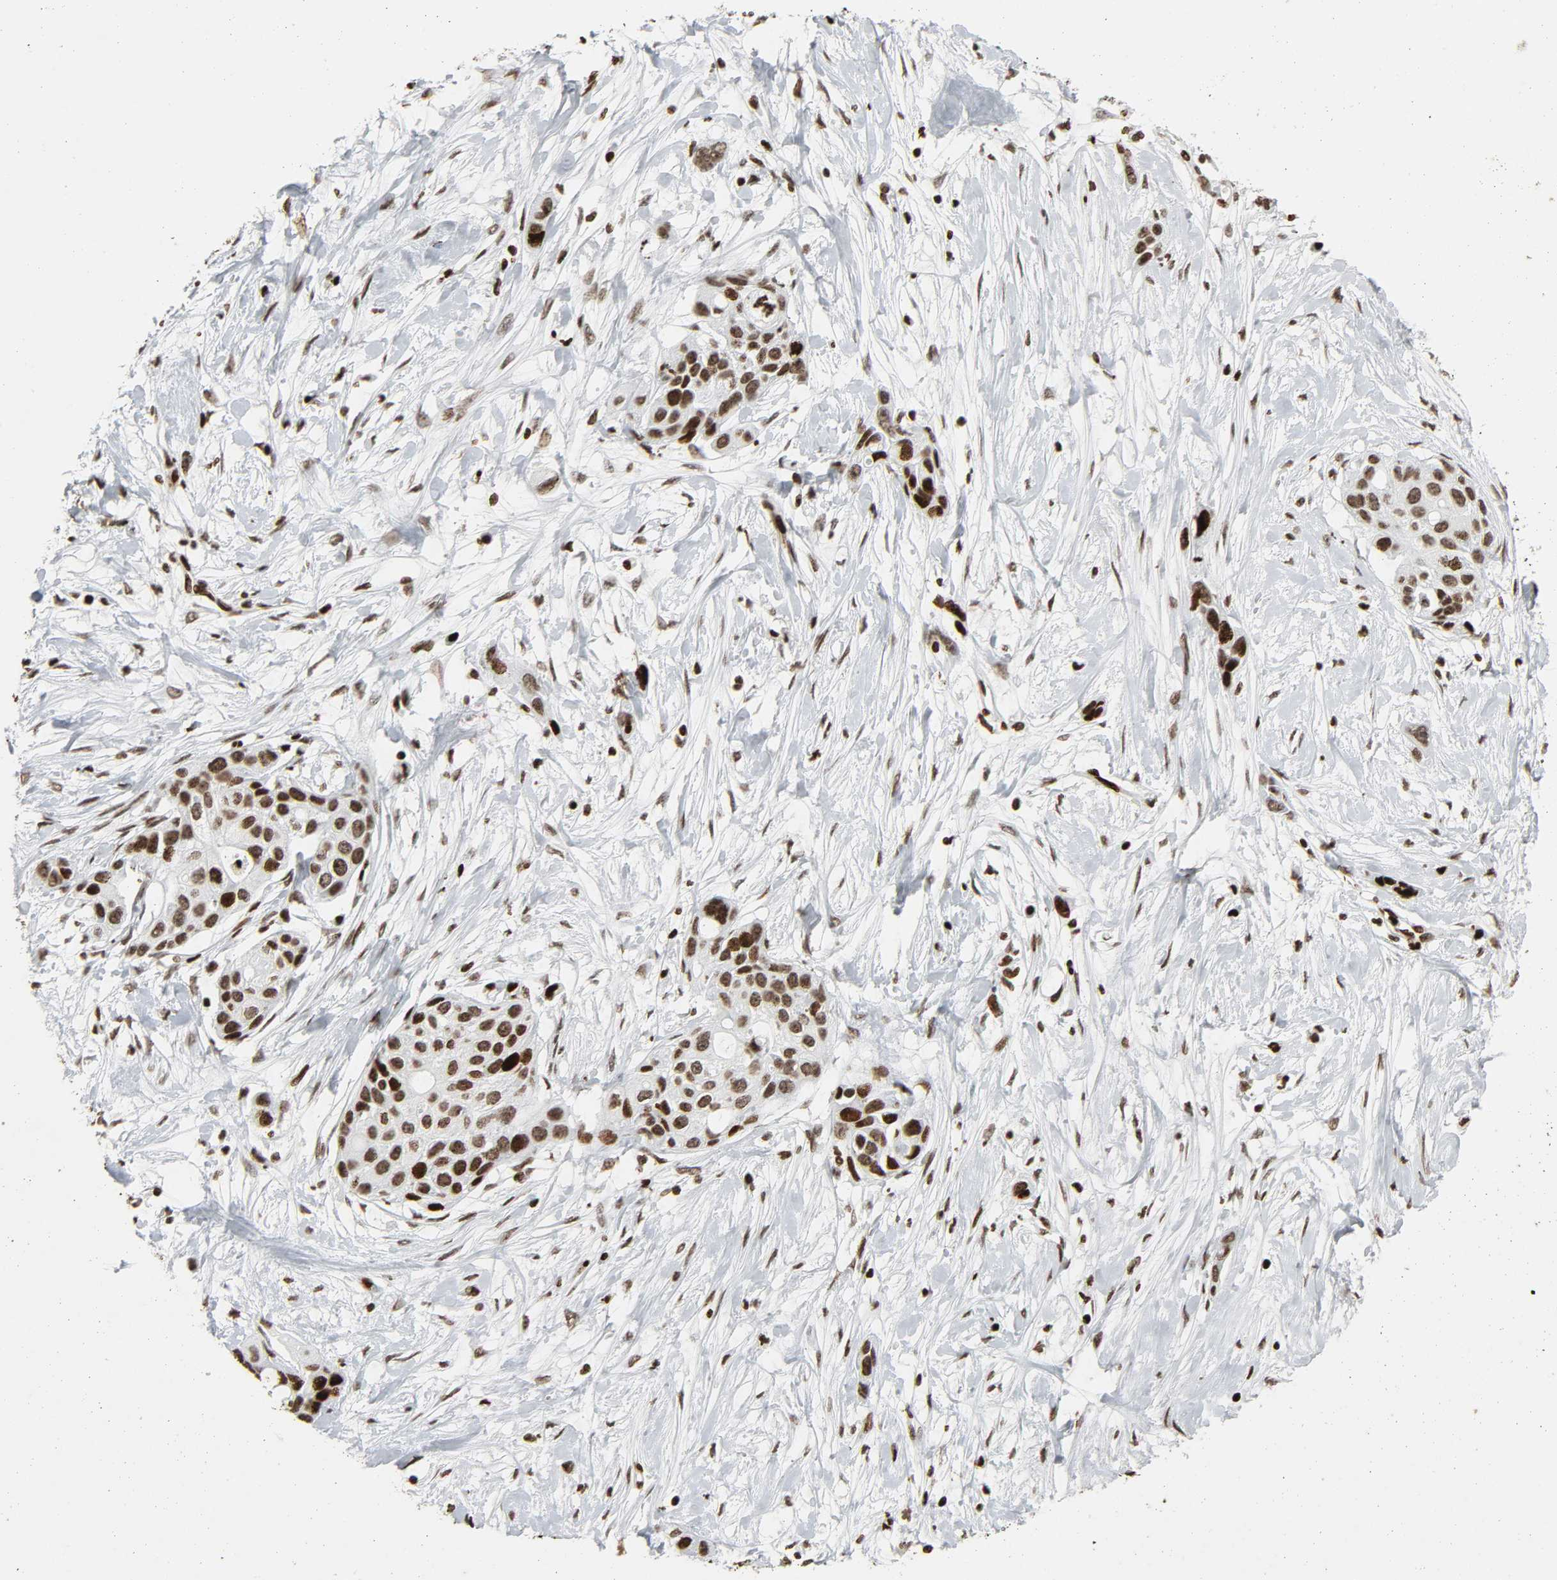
{"staining": {"intensity": "strong", "quantity": ">75%", "location": "nuclear"}, "tissue": "pancreatic cancer", "cell_type": "Tumor cells", "image_type": "cancer", "snomed": [{"axis": "morphology", "description": "Adenocarcinoma, NOS"}, {"axis": "topography", "description": "Pancreas"}], "caption": "Pancreatic adenocarcinoma stained for a protein (brown) displays strong nuclear positive expression in approximately >75% of tumor cells.", "gene": "RXRA", "patient": {"sex": "female", "age": 60}}